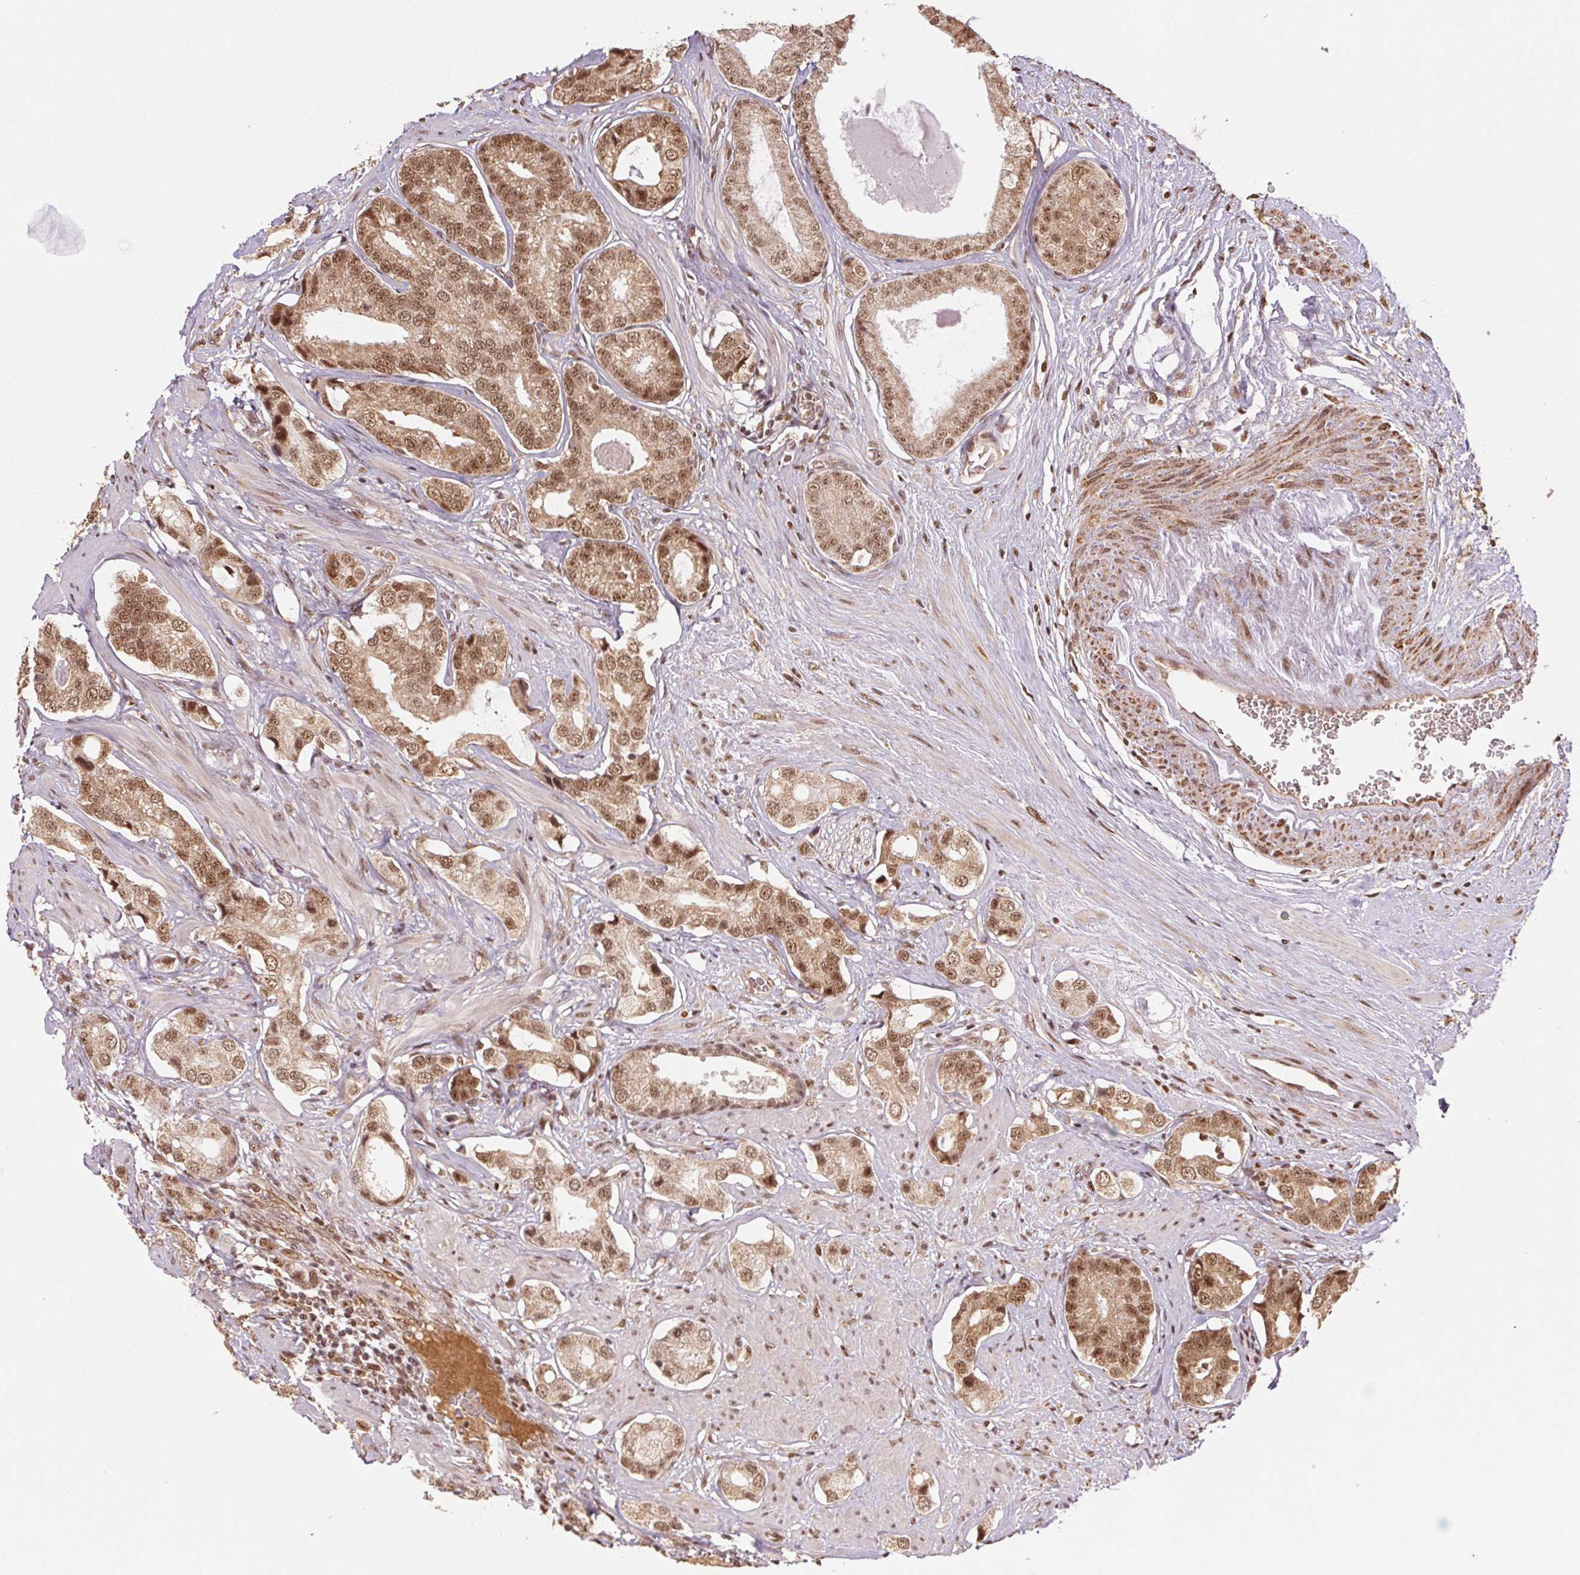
{"staining": {"intensity": "moderate", "quantity": ">75%", "location": "cytoplasmic/membranous,nuclear"}, "tissue": "prostate cancer", "cell_type": "Tumor cells", "image_type": "cancer", "snomed": [{"axis": "morphology", "description": "Adenocarcinoma, Low grade"}, {"axis": "topography", "description": "Prostate"}], "caption": "IHC image of neoplastic tissue: human adenocarcinoma (low-grade) (prostate) stained using IHC demonstrates medium levels of moderate protein expression localized specifically in the cytoplasmic/membranous and nuclear of tumor cells, appearing as a cytoplasmic/membranous and nuclear brown color.", "gene": "TREML4", "patient": {"sex": "male", "age": 61}}